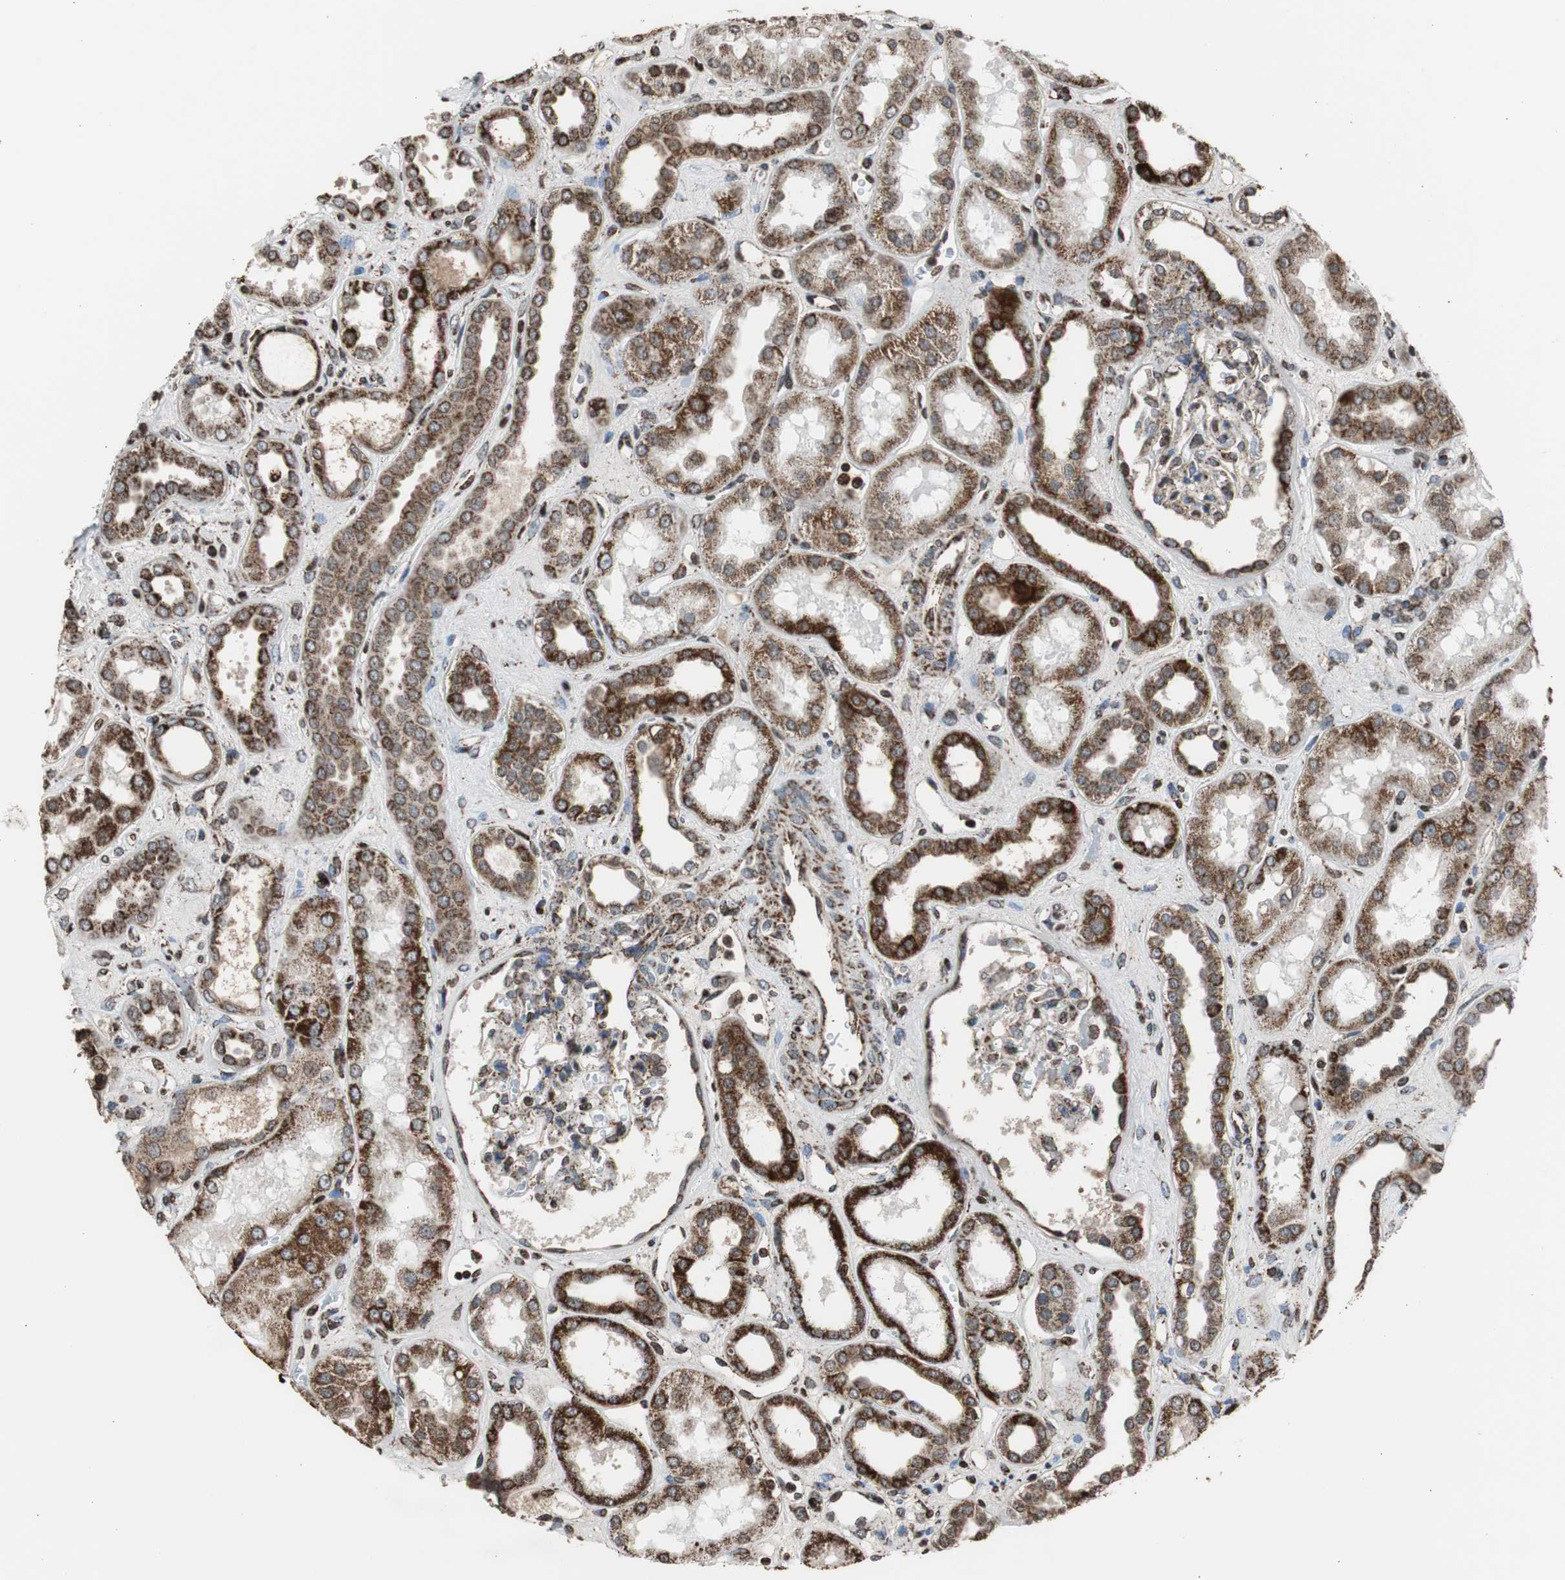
{"staining": {"intensity": "strong", "quantity": "25%-75%", "location": "cytoplasmic/membranous"}, "tissue": "kidney", "cell_type": "Cells in glomeruli", "image_type": "normal", "snomed": [{"axis": "morphology", "description": "Normal tissue, NOS"}, {"axis": "topography", "description": "Kidney"}], "caption": "Immunohistochemistry staining of normal kidney, which demonstrates high levels of strong cytoplasmic/membranous positivity in approximately 25%-75% of cells in glomeruli indicating strong cytoplasmic/membranous protein expression. The staining was performed using DAB (3,3'-diaminobenzidine) (brown) for protein detection and nuclei were counterstained in hematoxylin (blue).", "gene": "HSPA9", "patient": {"sex": "male", "age": 59}}